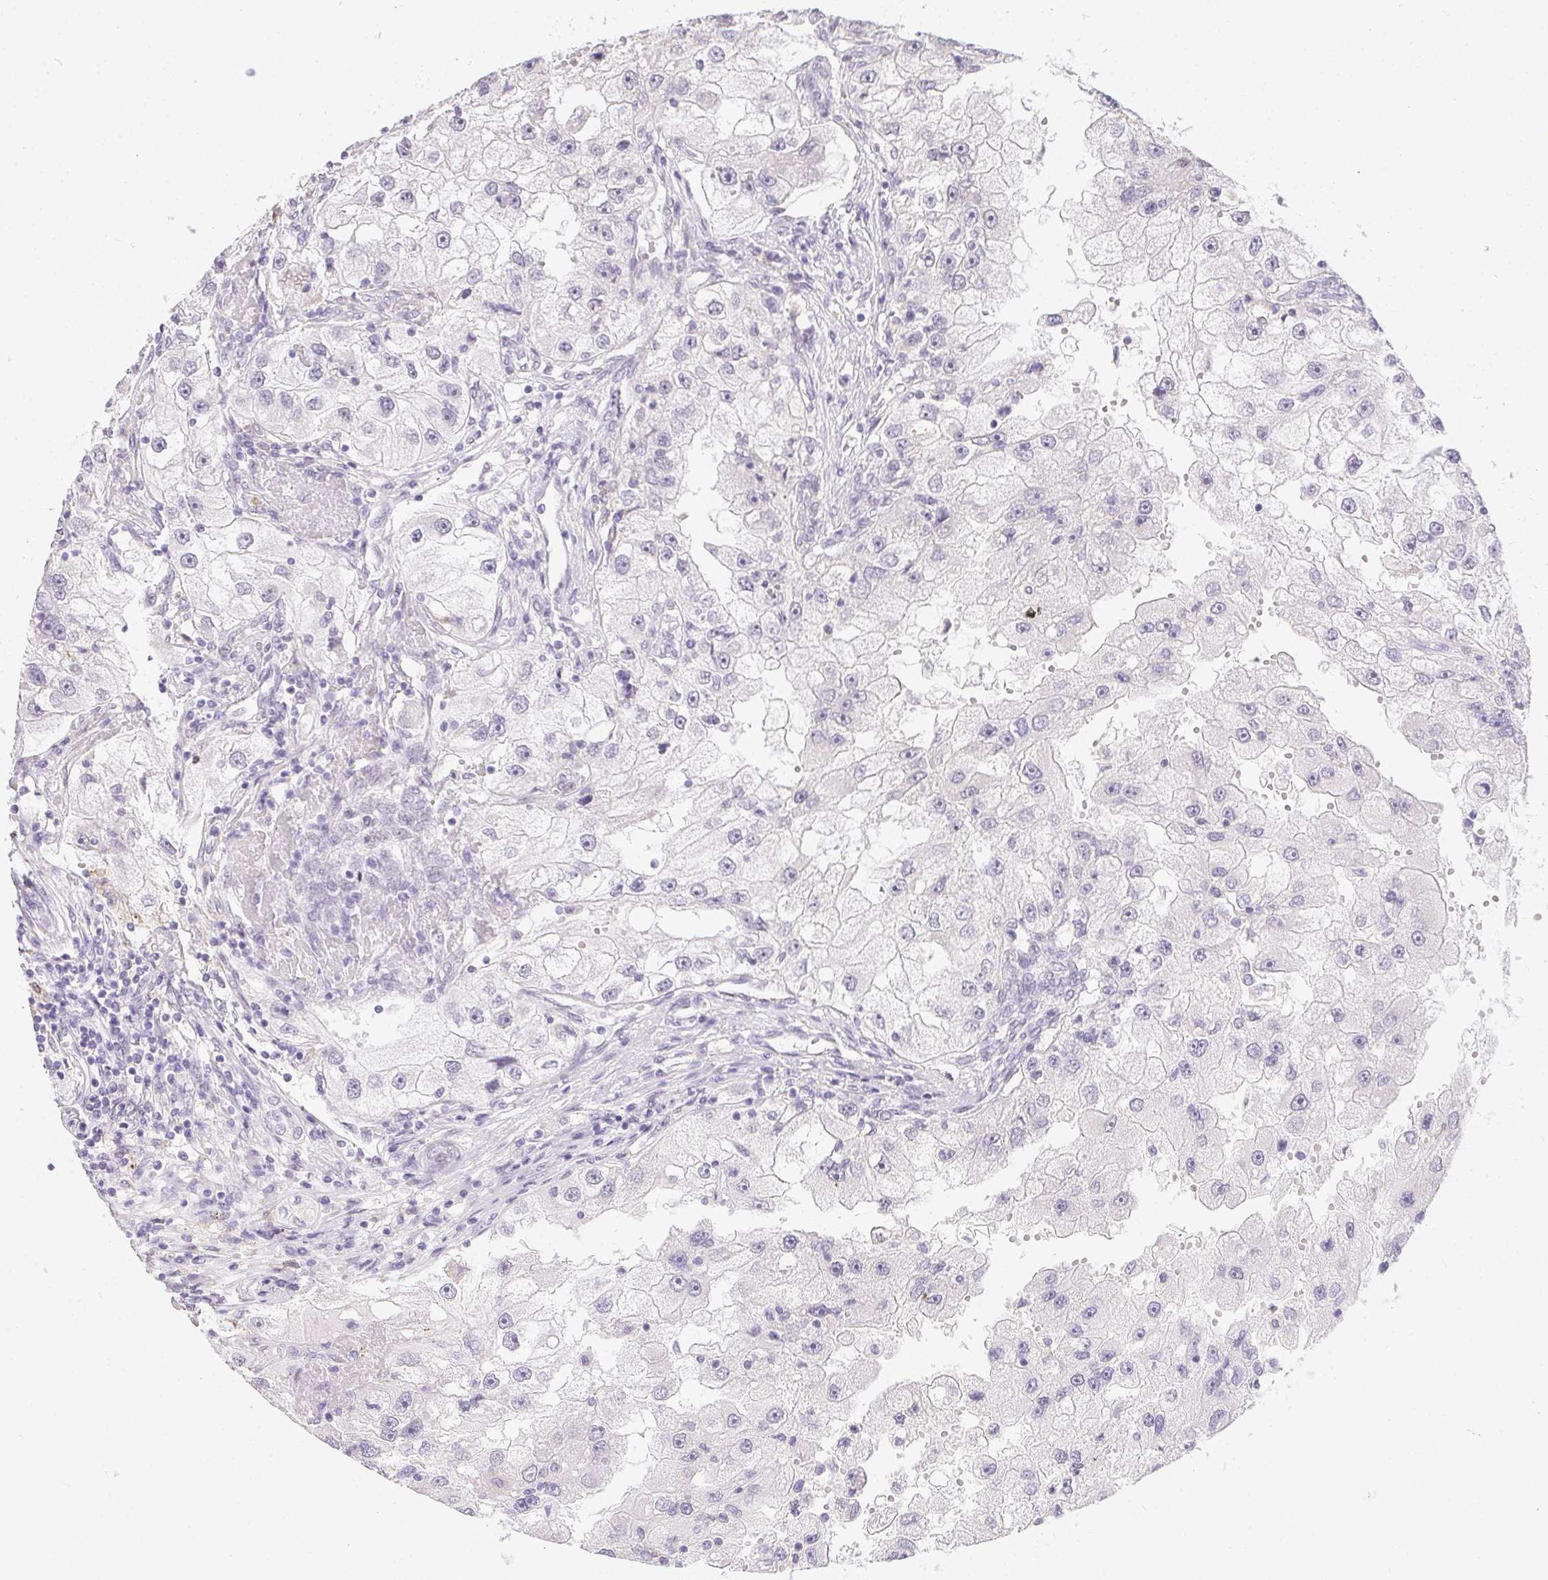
{"staining": {"intensity": "negative", "quantity": "none", "location": "none"}, "tissue": "renal cancer", "cell_type": "Tumor cells", "image_type": "cancer", "snomed": [{"axis": "morphology", "description": "Adenocarcinoma, NOS"}, {"axis": "topography", "description": "Kidney"}], "caption": "An immunohistochemistry (IHC) histopathology image of renal cancer (adenocarcinoma) is shown. There is no staining in tumor cells of renal cancer (adenocarcinoma).", "gene": "MORC1", "patient": {"sex": "male", "age": 63}}